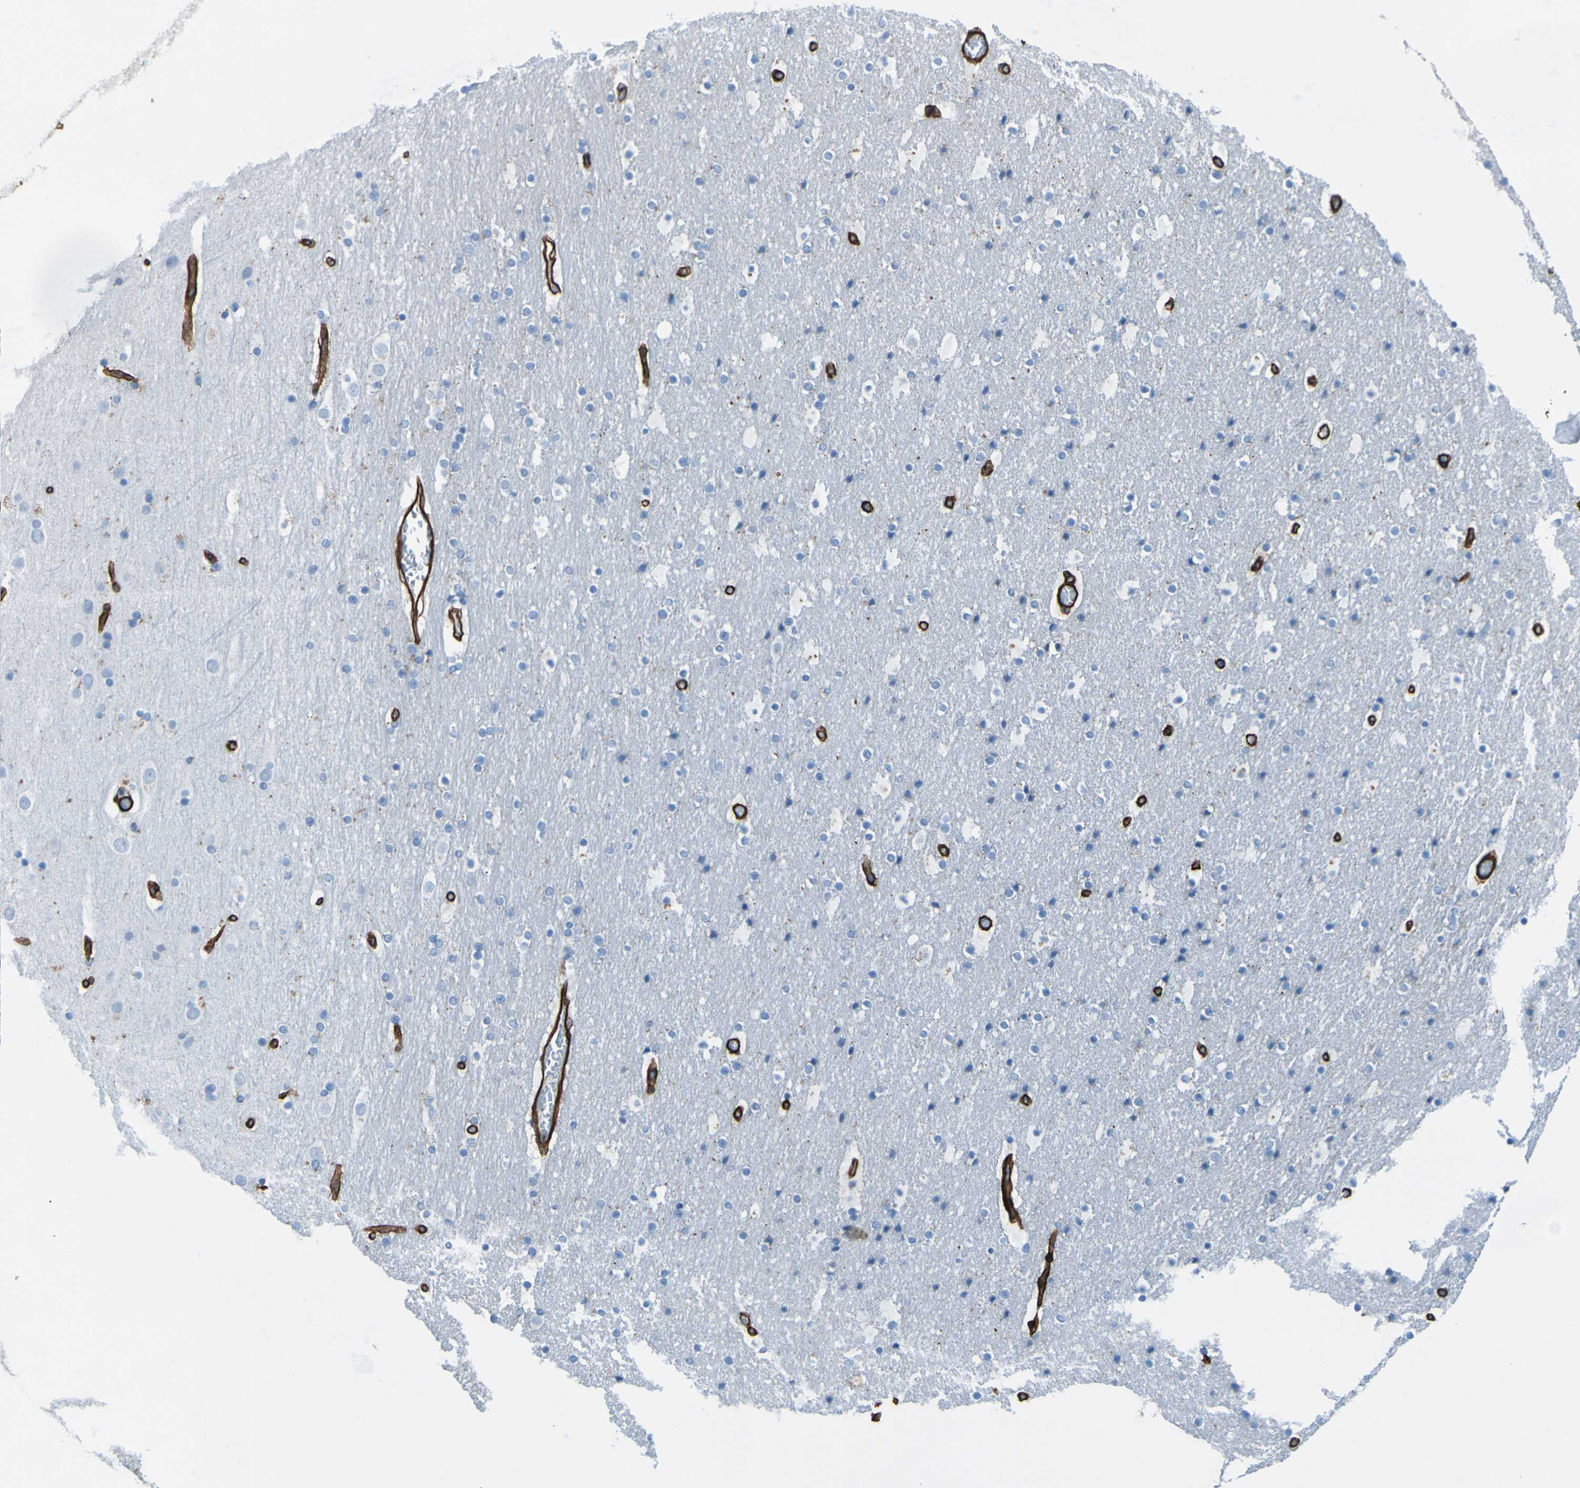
{"staining": {"intensity": "strong", "quantity": ">75%", "location": "cytoplasmic/membranous"}, "tissue": "cerebral cortex", "cell_type": "Endothelial cells", "image_type": "normal", "snomed": [{"axis": "morphology", "description": "Normal tissue, NOS"}, {"axis": "topography", "description": "Cerebral cortex"}], "caption": "The immunohistochemical stain shows strong cytoplasmic/membranous staining in endothelial cells of benign cerebral cortex. Nuclei are stained in blue.", "gene": "COL4A2", "patient": {"sex": "male", "age": 57}}